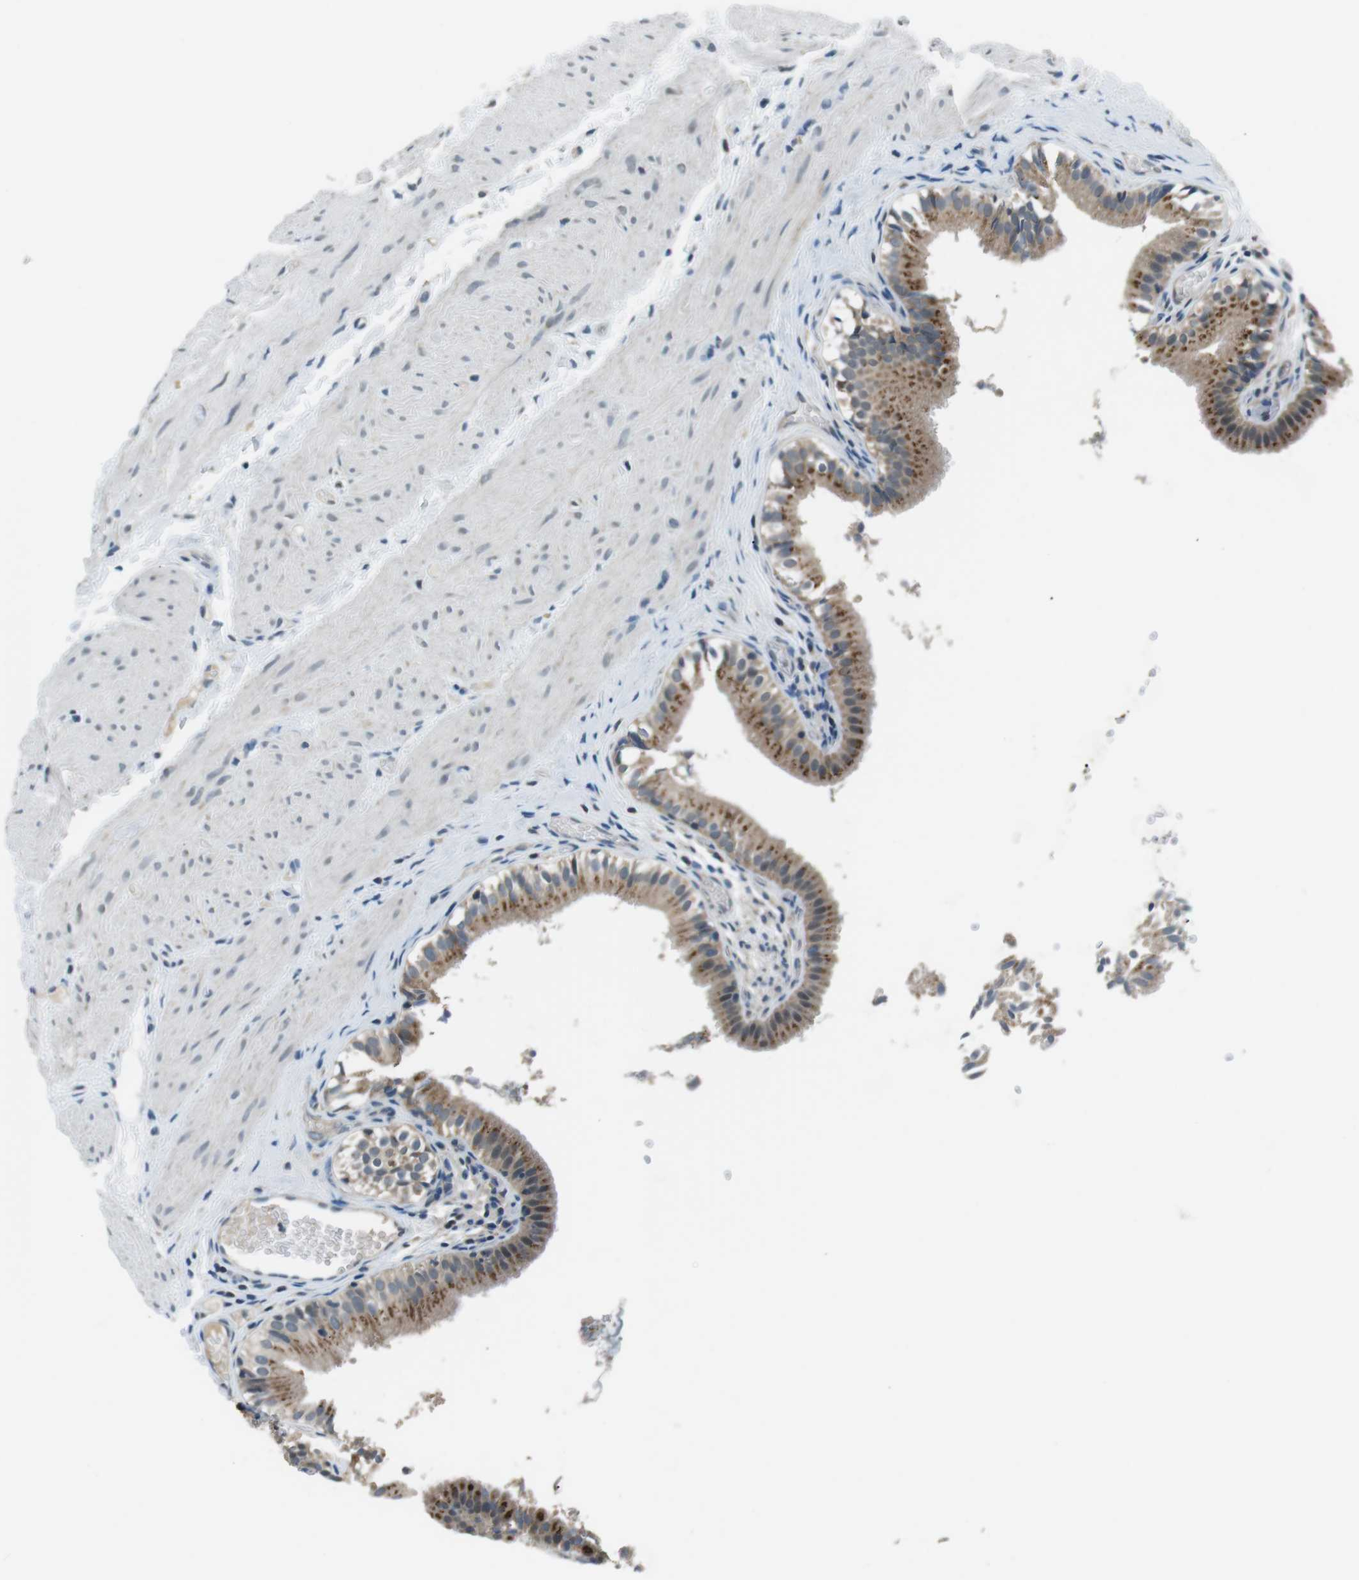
{"staining": {"intensity": "moderate", "quantity": ">75%", "location": "cytoplasmic/membranous"}, "tissue": "gallbladder", "cell_type": "Glandular cells", "image_type": "normal", "snomed": [{"axis": "morphology", "description": "Normal tissue, NOS"}, {"axis": "topography", "description": "Gallbladder"}], "caption": "Immunohistochemistry (DAB) staining of normal gallbladder displays moderate cytoplasmic/membranous protein staining in about >75% of glandular cells.", "gene": "FAM3B", "patient": {"sex": "female", "age": 26}}